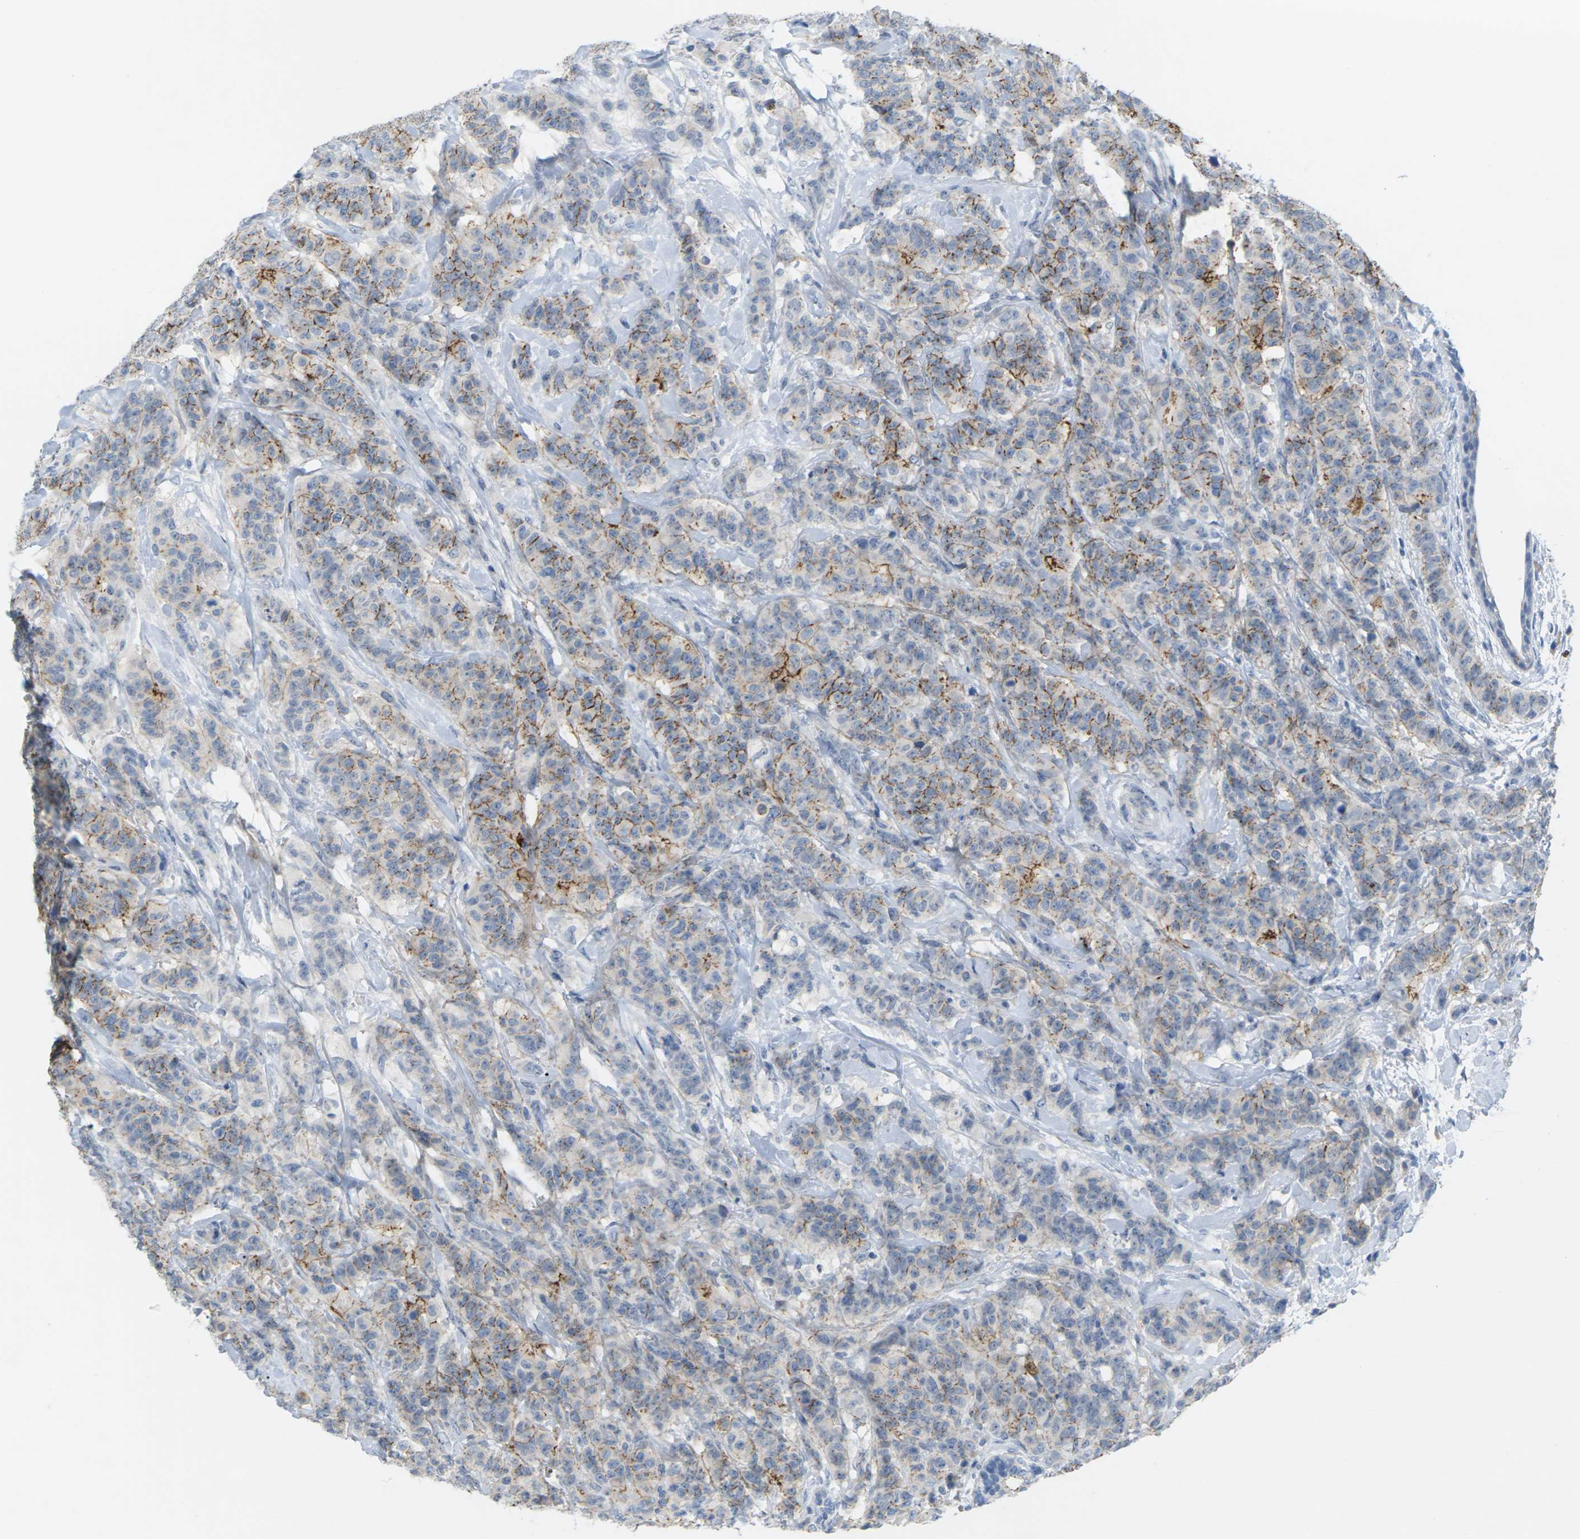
{"staining": {"intensity": "moderate", "quantity": "25%-75%", "location": "cytoplasmic/membranous"}, "tissue": "breast cancer", "cell_type": "Tumor cells", "image_type": "cancer", "snomed": [{"axis": "morphology", "description": "Normal tissue, NOS"}, {"axis": "morphology", "description": "Duct carcinoma"}, {"axis": "topography", "description": "Breast"}], "caption": "The histopathology image exhibits immunohistochemical staining of breast cancer (invasive ductal carcinoma). There is moderate cytoplasmic/membranous expression is appreciated in approximately 25%-75% of tumor cells.", "gene": "CLDN3", "patient": {"sex": "female", "age": 40}}